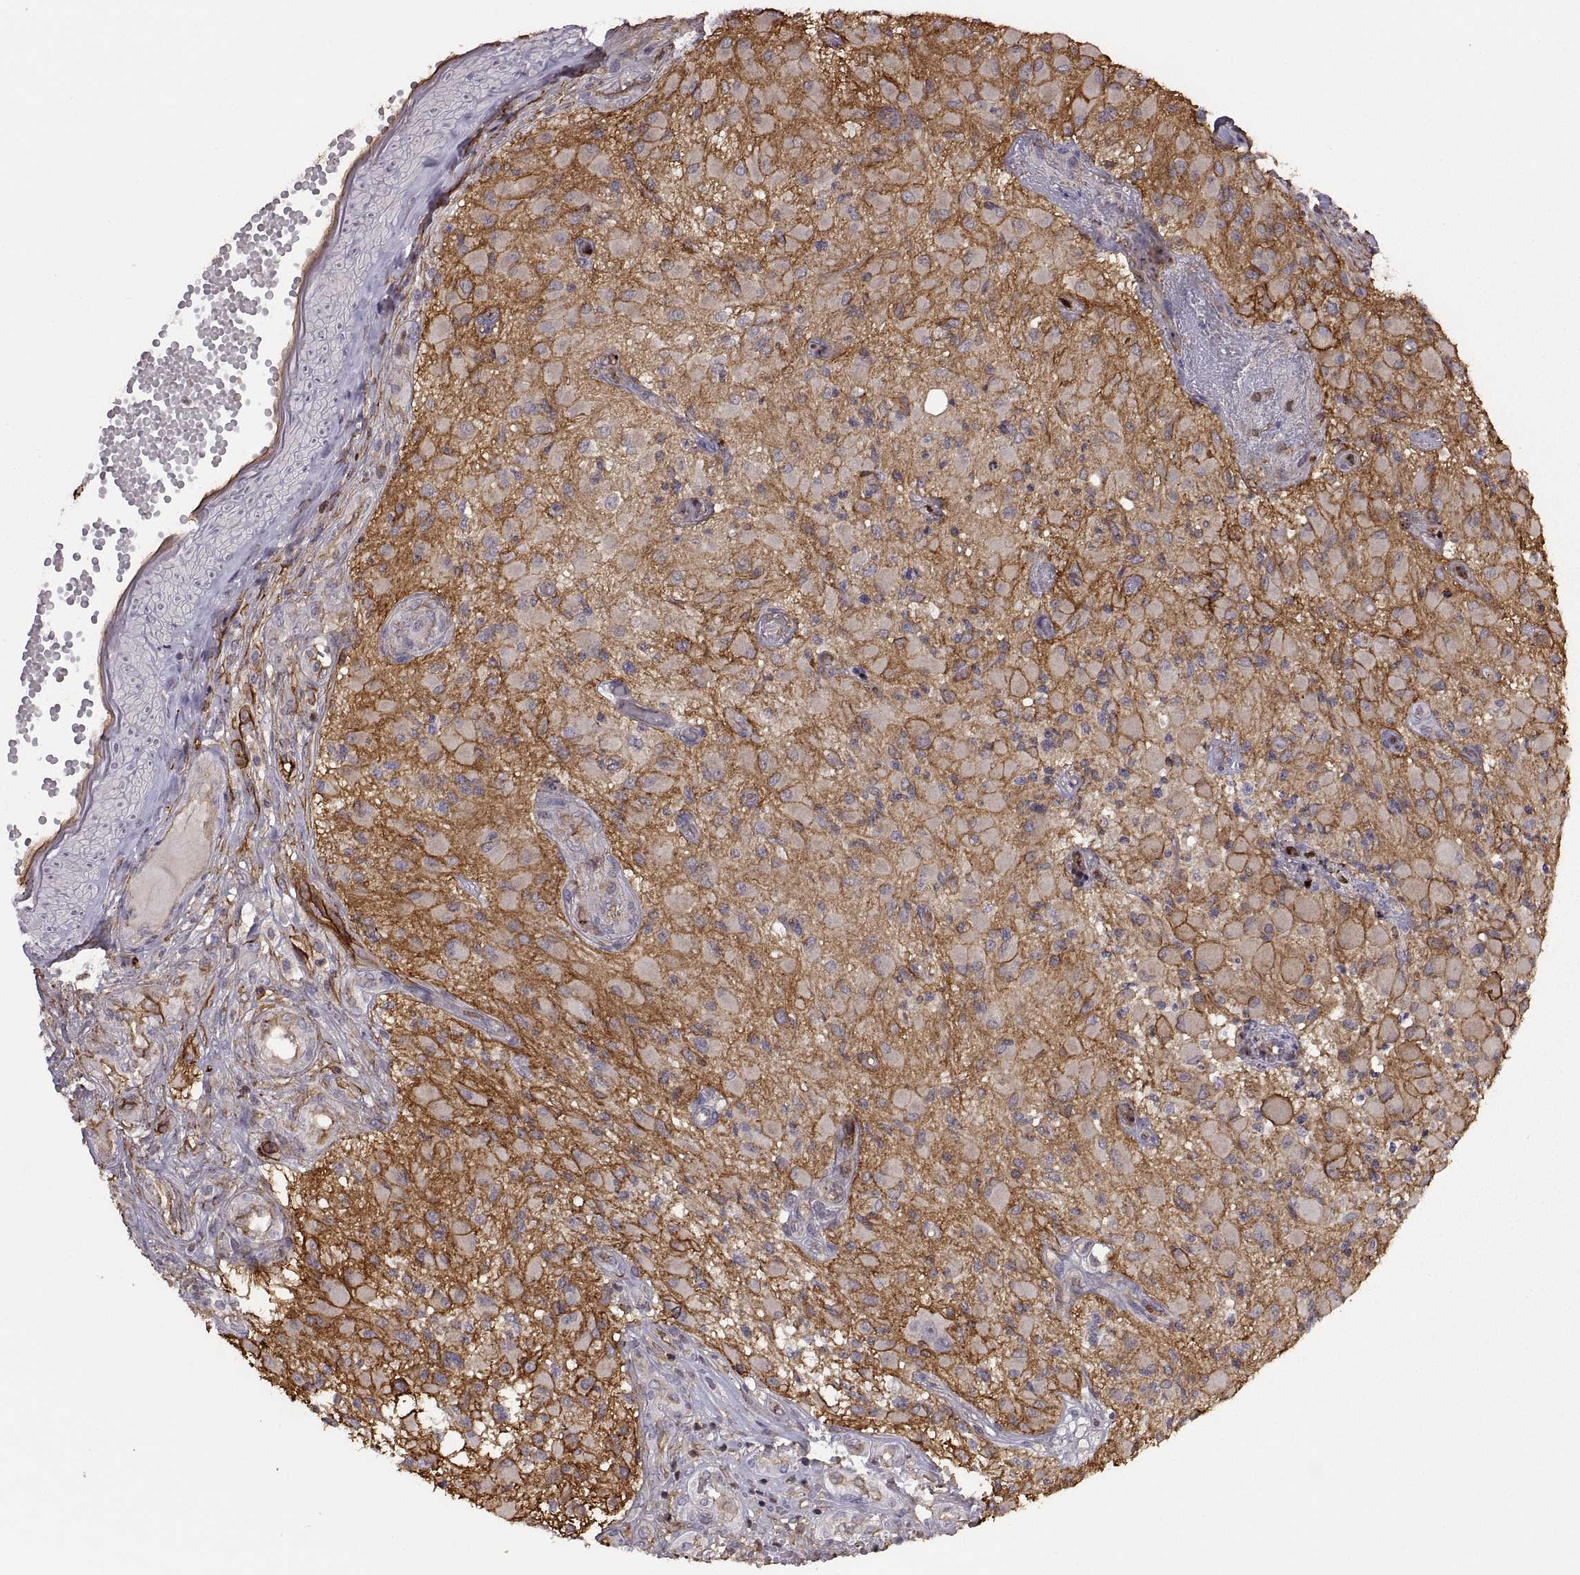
{"staining": {"intensity": "moderate", "quantity": "<25%", "location": "cytoplasmic/membranous"}, "tissue": "glioma", "cell_type": "Tumor cells", "image_type": "cancer", "snomed": [{"axis": "morphology", "description": "Glioma, malignant, High grade"}, {"axis": "topography", "description": "Brain"}], "caption": "Protein staining of malignant glioma (high-grade) tissue reveals moderate cytoplasmic/membranous expression in approximately <25% of tumor cells.", "gene": "S100A10", "patient": {"sex": "female", "age": 63}}